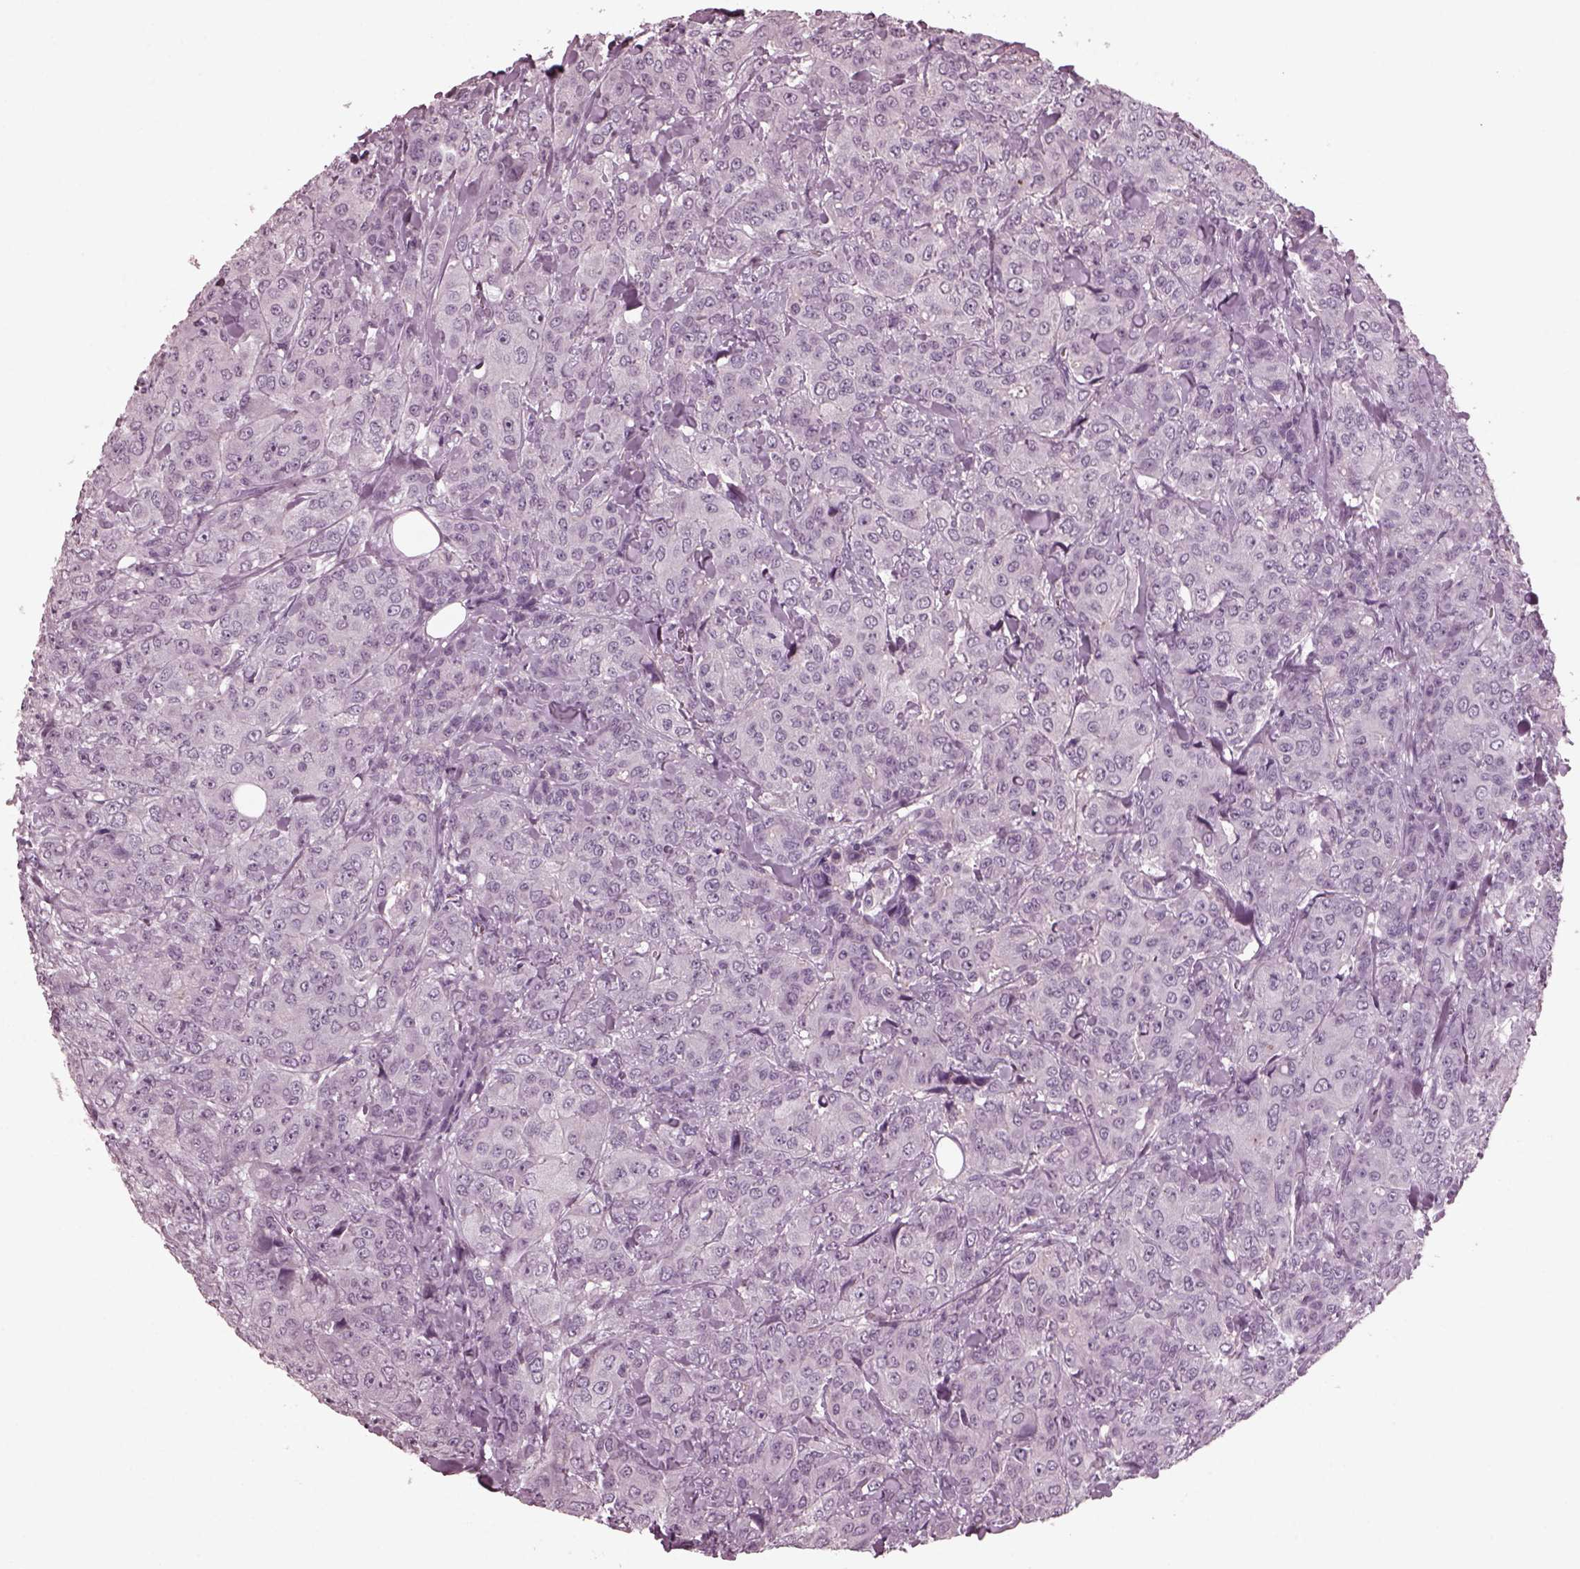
{"staining": {"intensity": "negative", "quantity": "none", "location": "none"}, "tissue": "breast cancer", "cell_type": "Tumor cells", "image_type": "cancer", "snomed": [{"axis": "morphology", "description": "Duct carcinoma"}, {"axis": "topography", "description": "Breast"}], "caption": "The histopathology image displays no staining of tumor cells in breast cancer.", "gene": "YY2", "patient": {"sex": "female", "age": 43}}